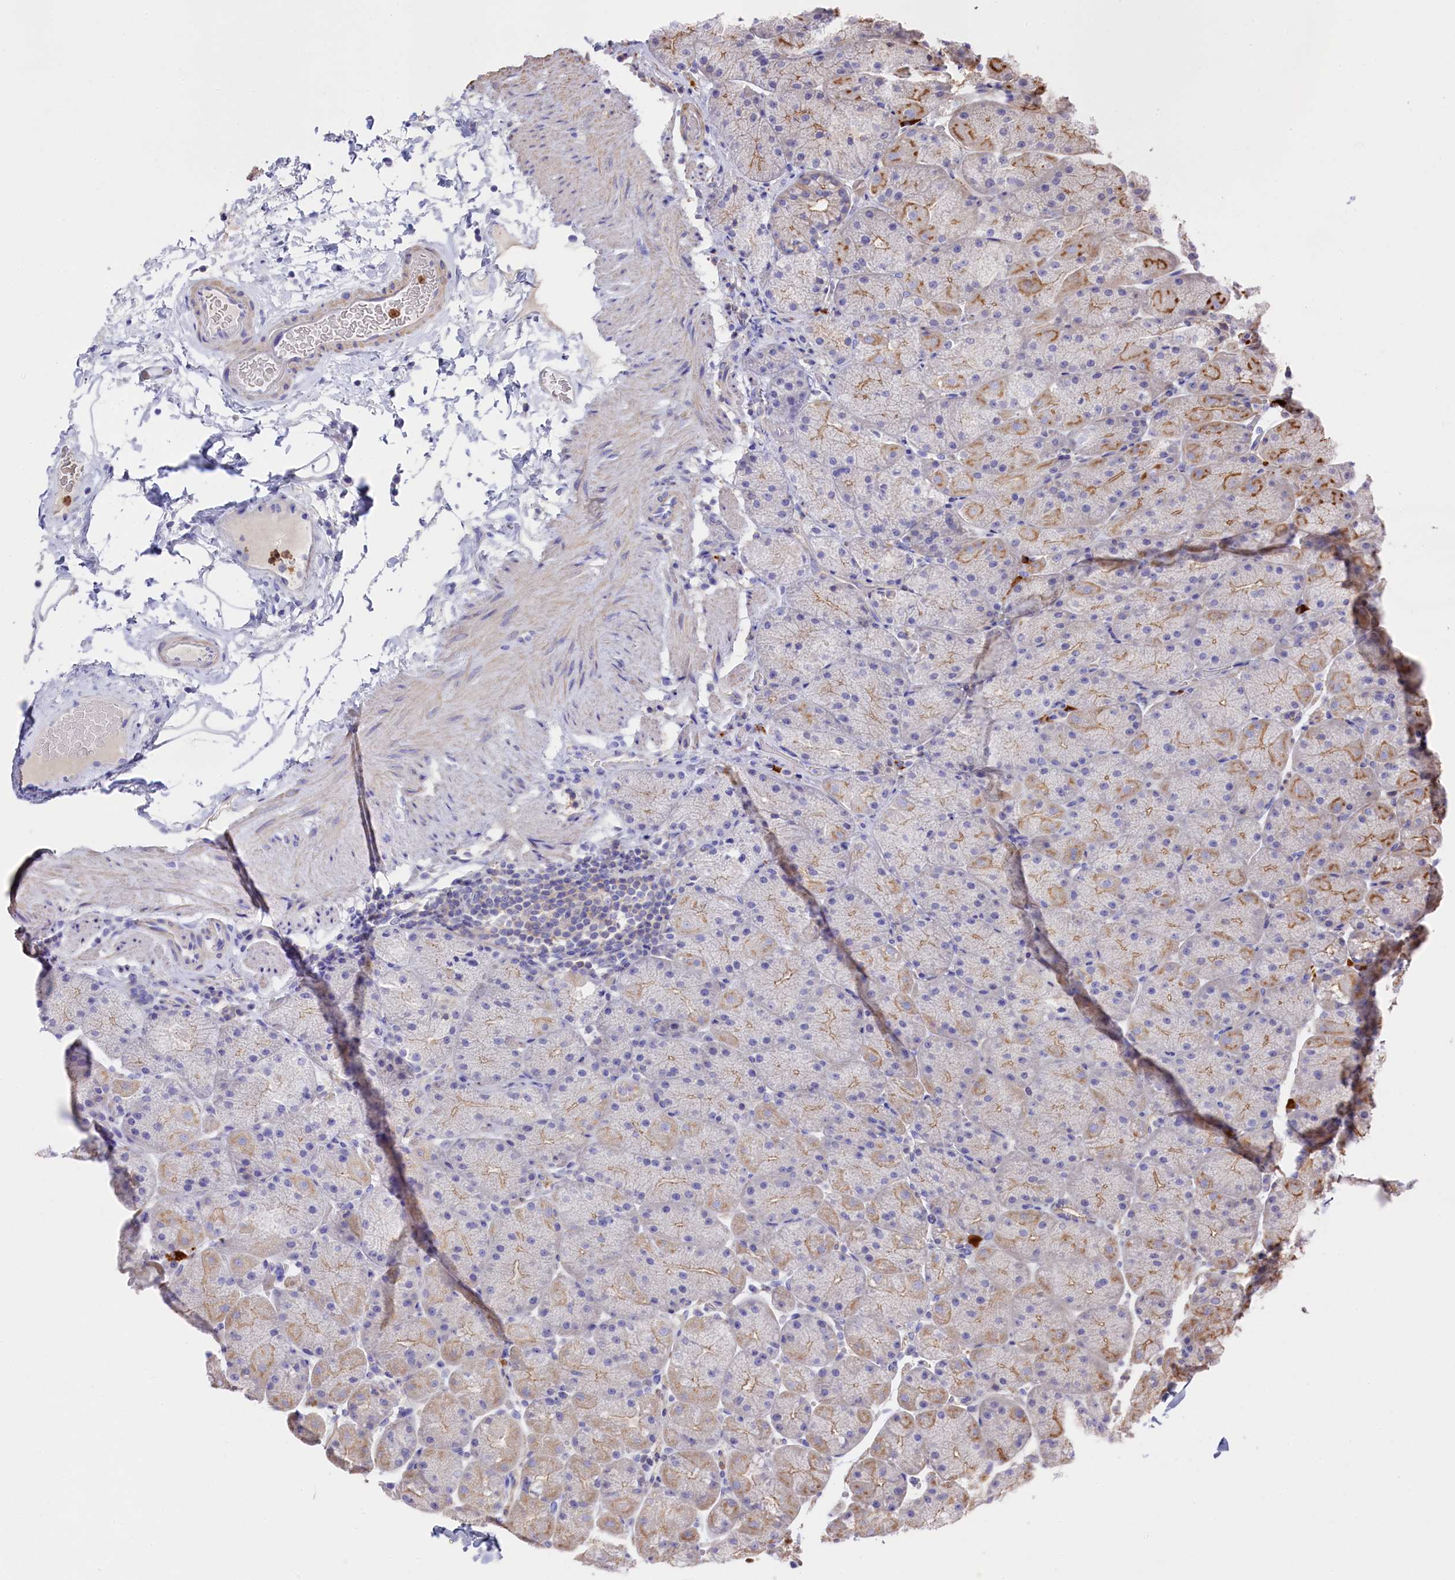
{"staining": {"intensity": "moderate", "quantity": "<25%", "location": "cytoplasmic/membranous"}, "tissue": "stomach", "cell_type": "Glandular cells", "image_type": "normal", "snomed": [{"axis": "morphology", "description": "Normal tissue, NOS"}, {"axis": "topography", "description": "Stomach, upper"}, {"axis": "topography", "description": "Stomach, lower"}], "caption": "About <25% of glandular cells in benign stomach reveal moderate cytoplasmic/membranous protein staining as visualized by brown immunohistochemical staining.", "gene": "RAPSN", "patient": {"sex": "male", "age": 67}}